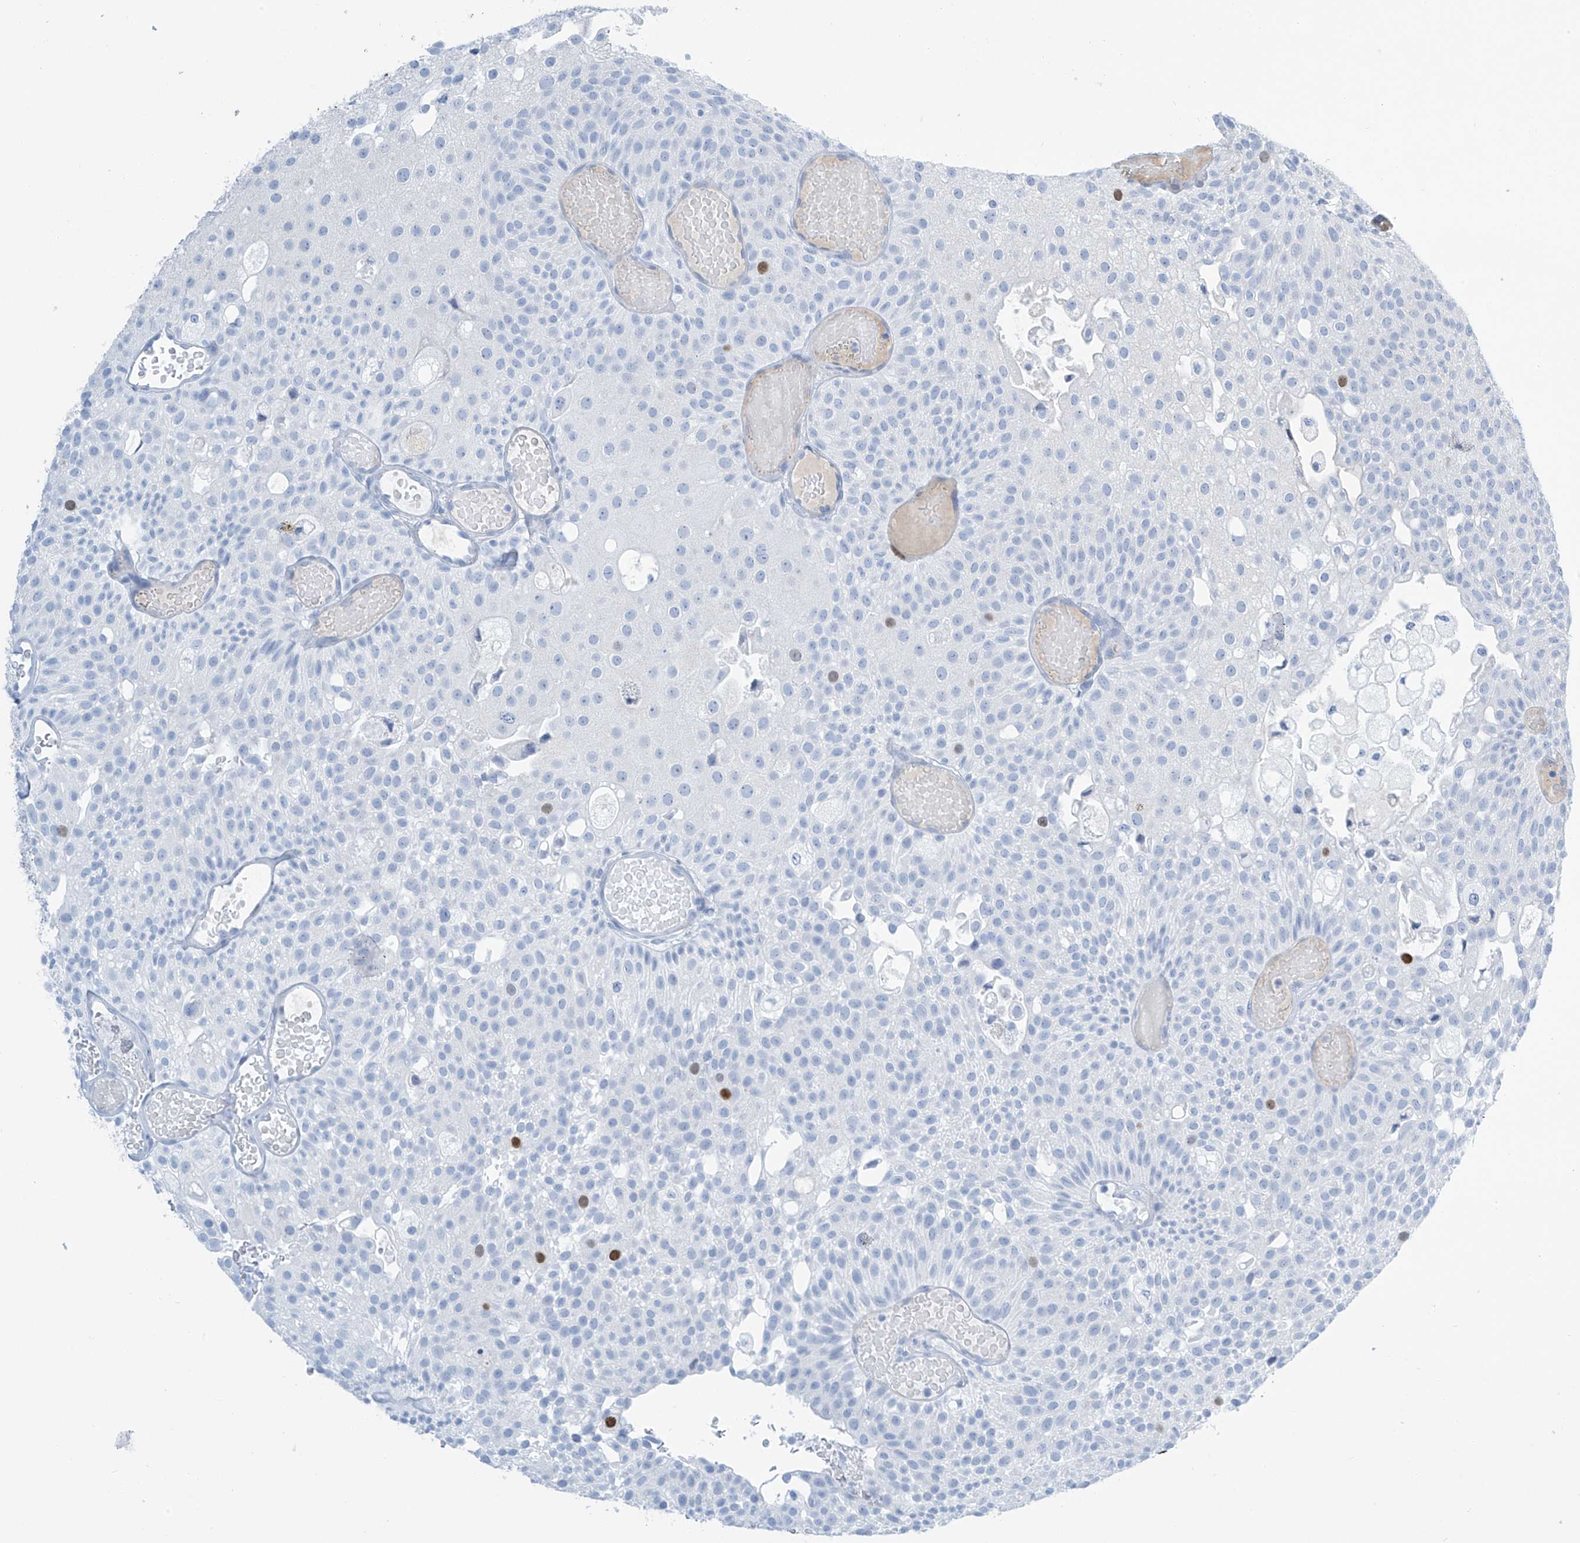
{"staining": {"intensity": "moderate", "quantity": "<25%", "location": "nuclear"}, "tissue": "urothelial cancer", "cell_type": "Tumor cells", "image_type": "cancer", "snomed": [{"axis": "morphology", "description": "Urothelial carcinoma, Low grade"}, {"axis": "topography", "description": "Urinary bladder"}], "caption": "Protein expression analysis of urothelial cancer exhibits moderate nuclear expression in about <25% of tumor cells.", "gene": "SGO2", "patient": {"sex": "male", "age": 78}}